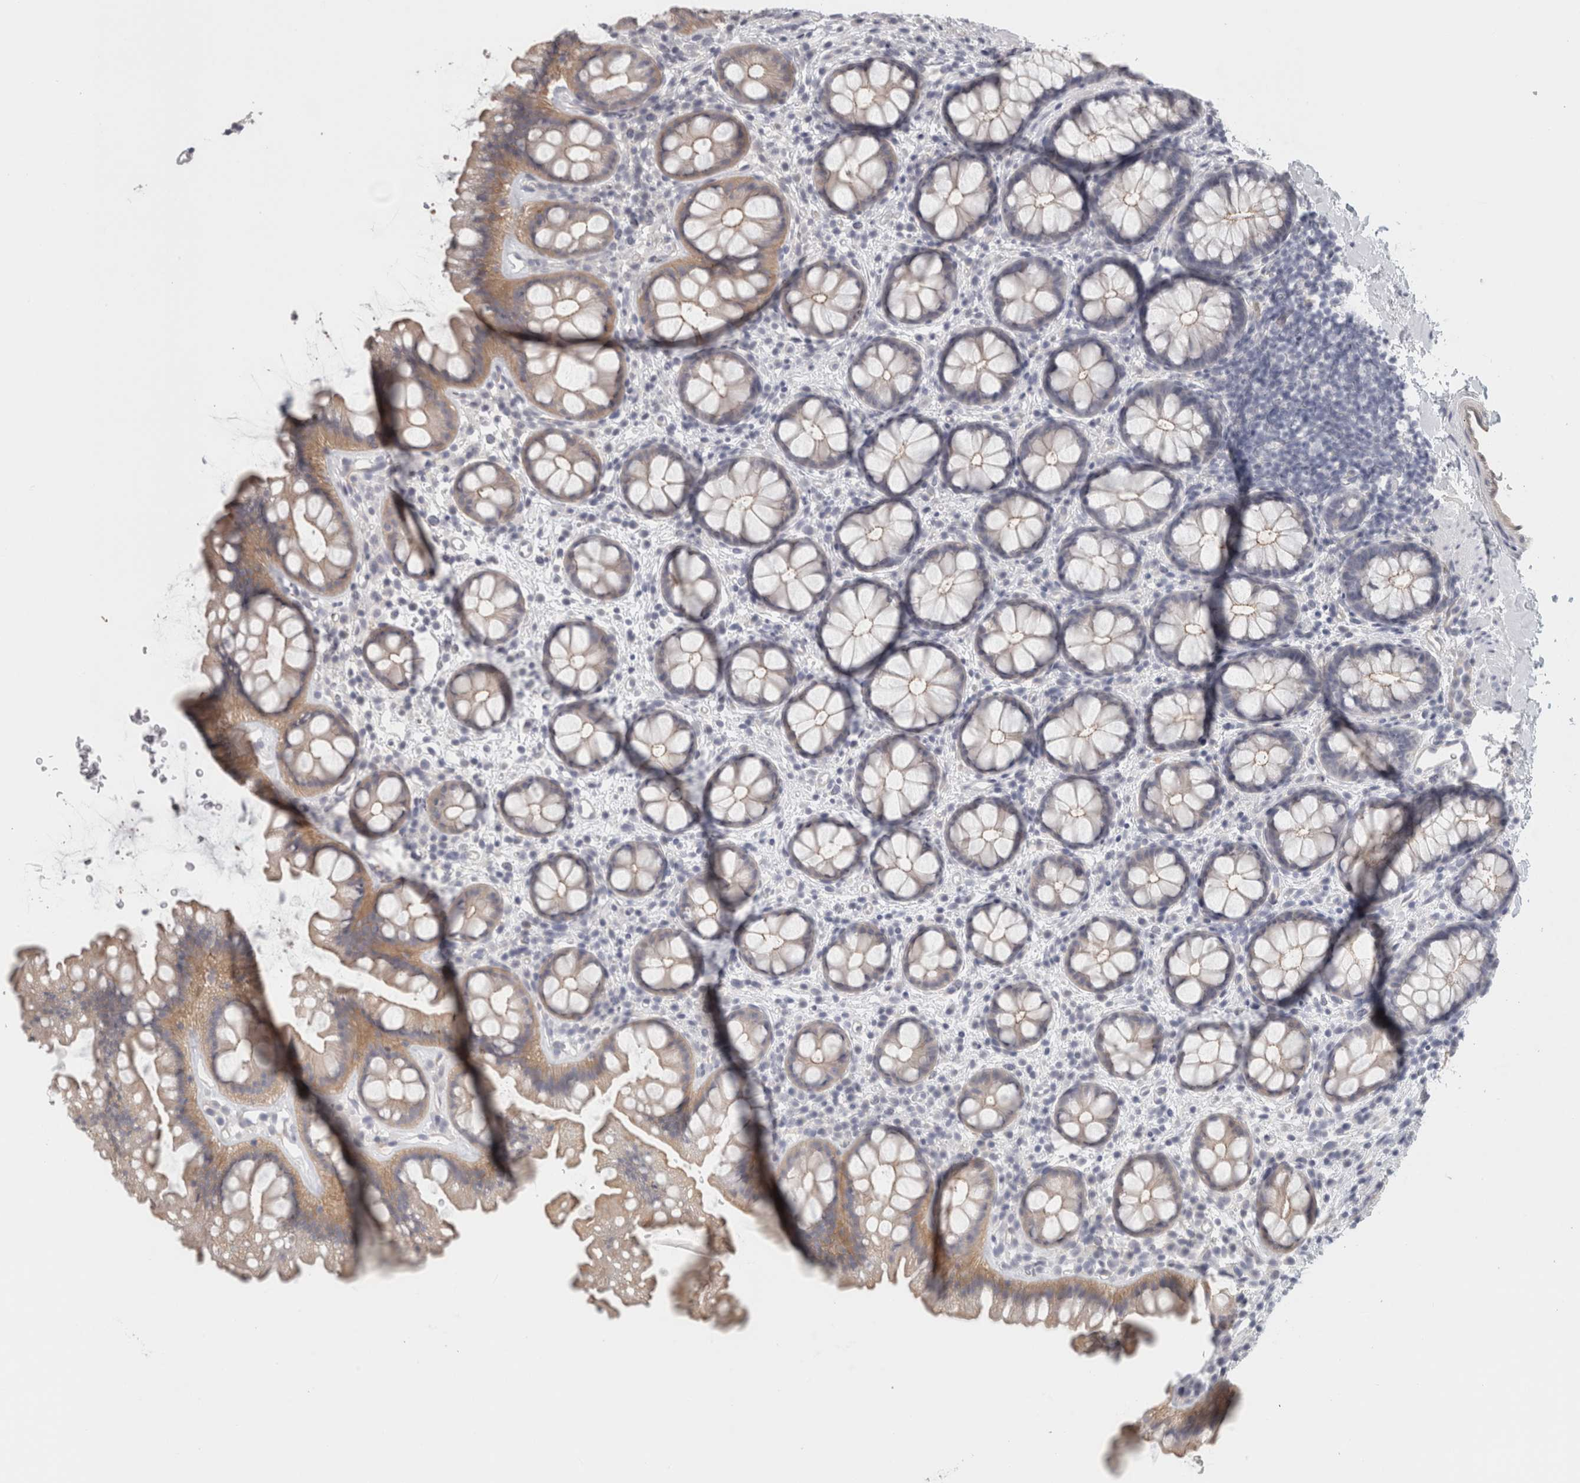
{"staining": {"intensity": "moderate", "quantity": "<25%", "location": "cytoplasmic/membranous"}, "tissue": "rectum", "cell_type": "Glandular cells", "image_type": "normal", "snomed": [{"axis": "morphology", "description": "Normal tissue, NOS"}, {"axis": "topography", "description": "Rectum"}], "caption": "Immunohistochemistry (IHC) (DAB (3,3'-diaminobenzidine)) staining of unremarkable rectum demonstrates moderate cytoplasmic/membranous protein staining in about <25% of glandular cells. (DAB IHC, brown staining for protein, blue staining for nuclei).", "gene": "FBLIM1", "patient": {"sex": "female", "age": 65}}